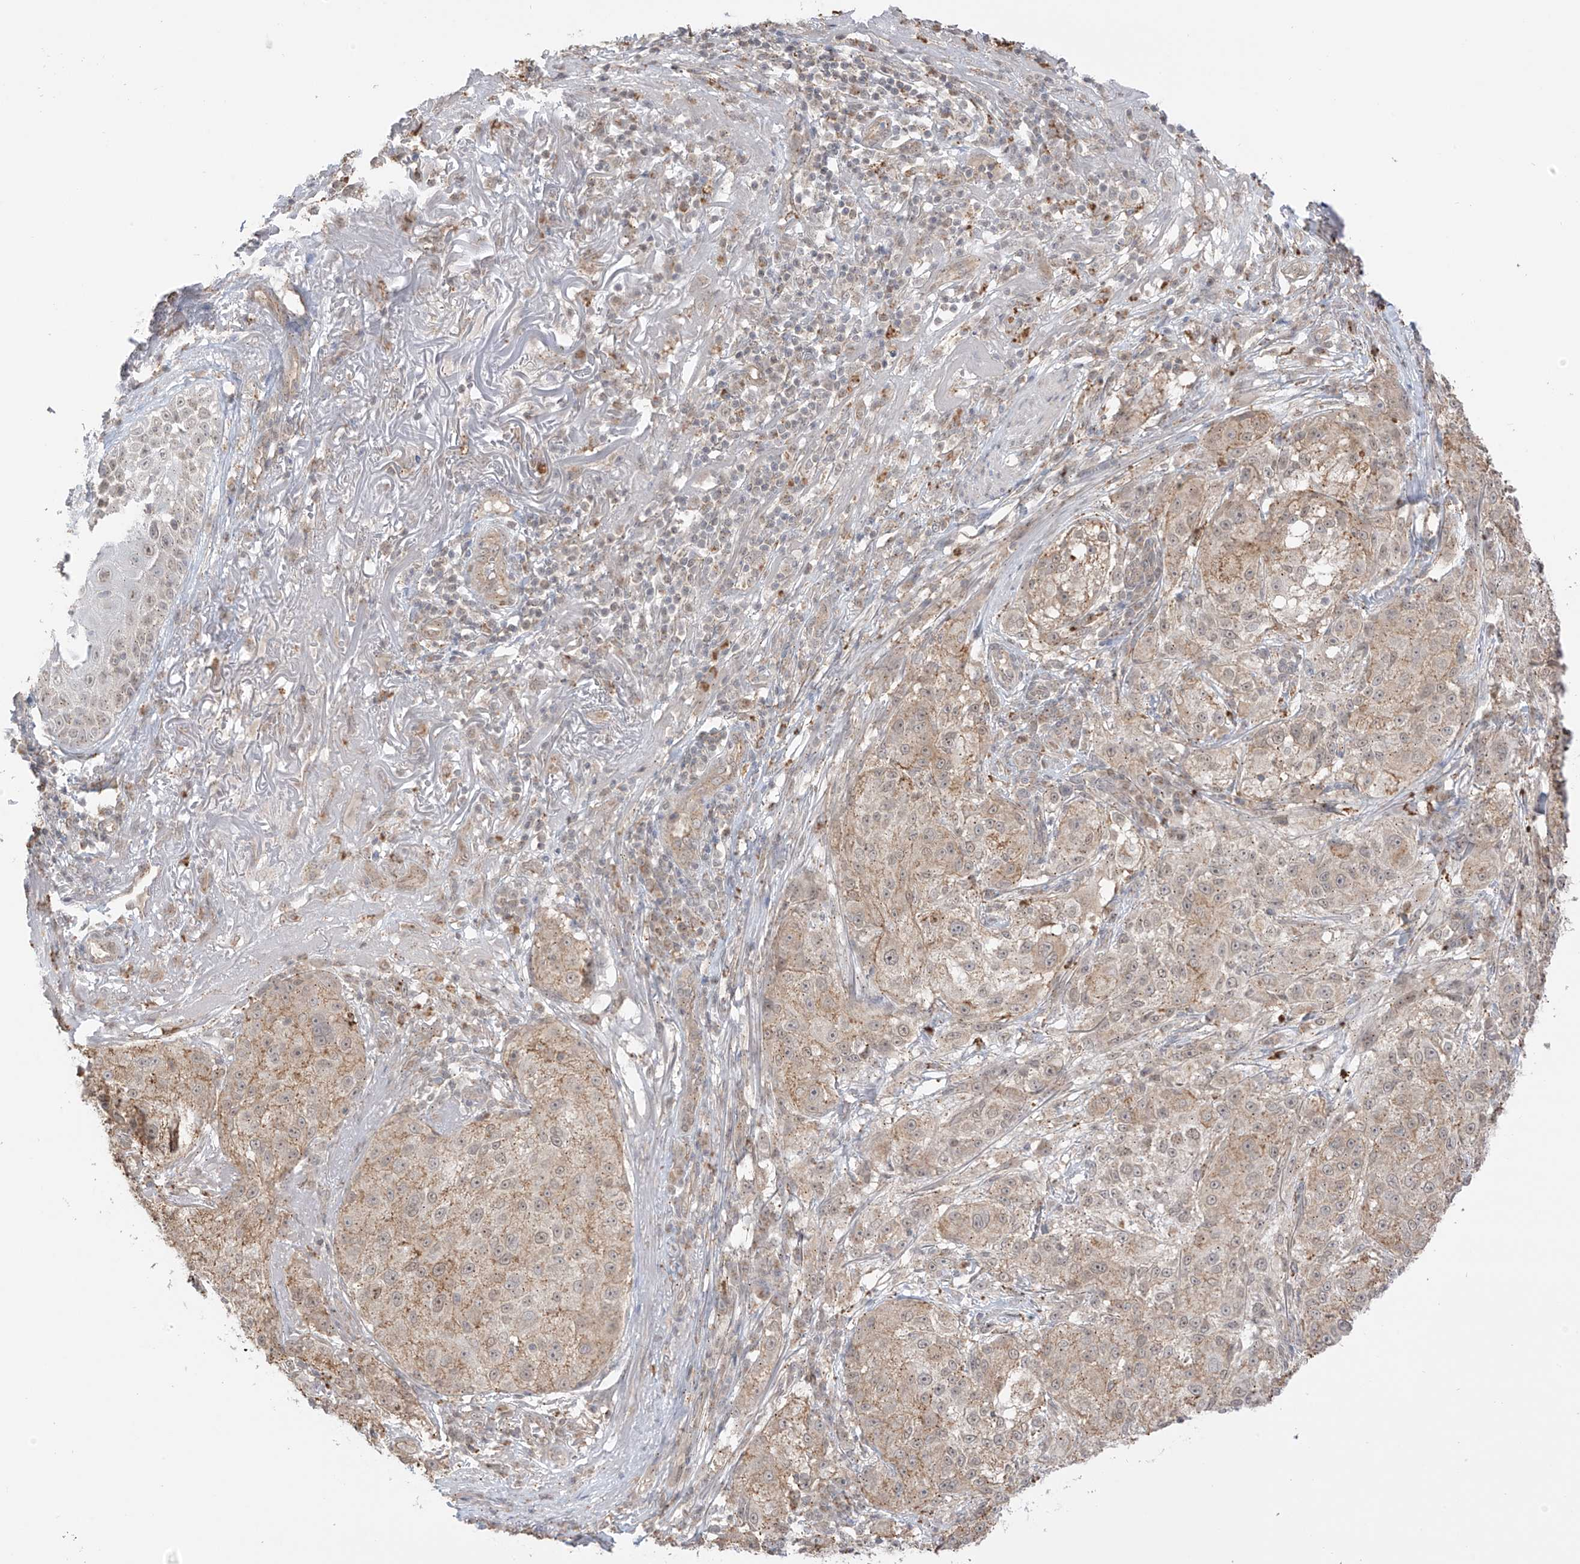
{"staining": {"intensity": "moderate", "quantity": "25%-75%", "location": "cytoplasmic/membranous"}, "tissue": "melanoma", "cell_type": "Tumor cells", "image_type": "cancer", "snomed": [{"axis": "morphology", "description": "Necrosis, NOS"}, {"axis": "morphology", "description": "Malignant melanoma, NOS"}, {"axis": "topography", "description": "Skin"}], "caption": "Moderate cytoplasmic/membranous protein positivity is seen in approximately 25%-75% of tumor cells in malignant melanoma.", "gene": "N4BP3", "patient": {"sex": "female", "age": 87}}